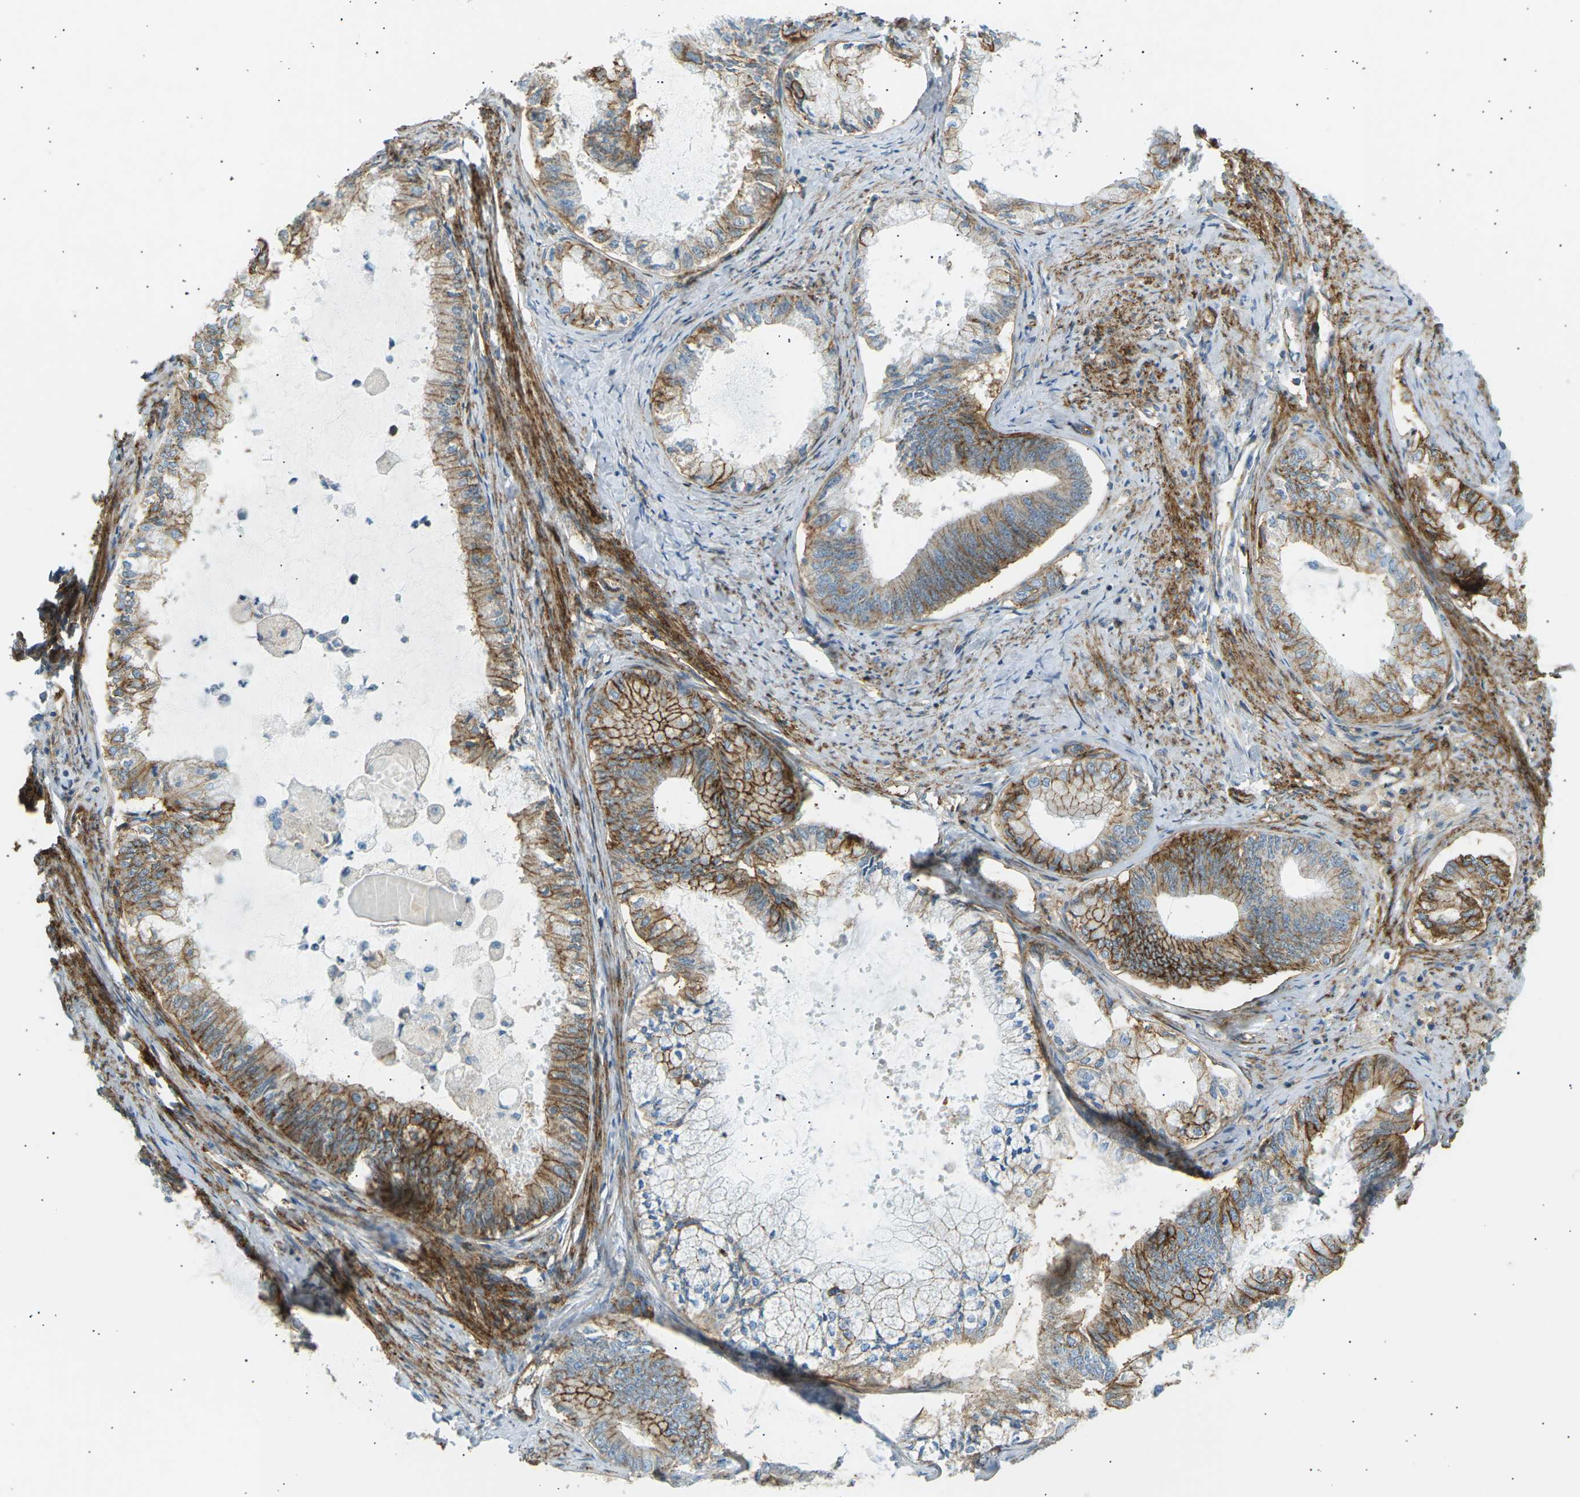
{"staining": {"intensity": "strong", "quantity": ">75%", "location": "cytoplasmic/membranous"}, "tissue": "endometrial cancer", "cell_type": "Tumor cells", "image_type": "cancer", "snomed": [{"axis": "morphology", "description": "Adenocarcinoma, NOS"}, {"axis": "topography", "description": "Endometrium"}], "caption": "Endometrial cancer (adenocarcinoma) stained with a brown dye reveals strong cytoplasmic/membranous positive staining in approximately >75% of tumor cells.", "gene": "ATP2B4", "patient": {"sex": "female", "age": 86}}